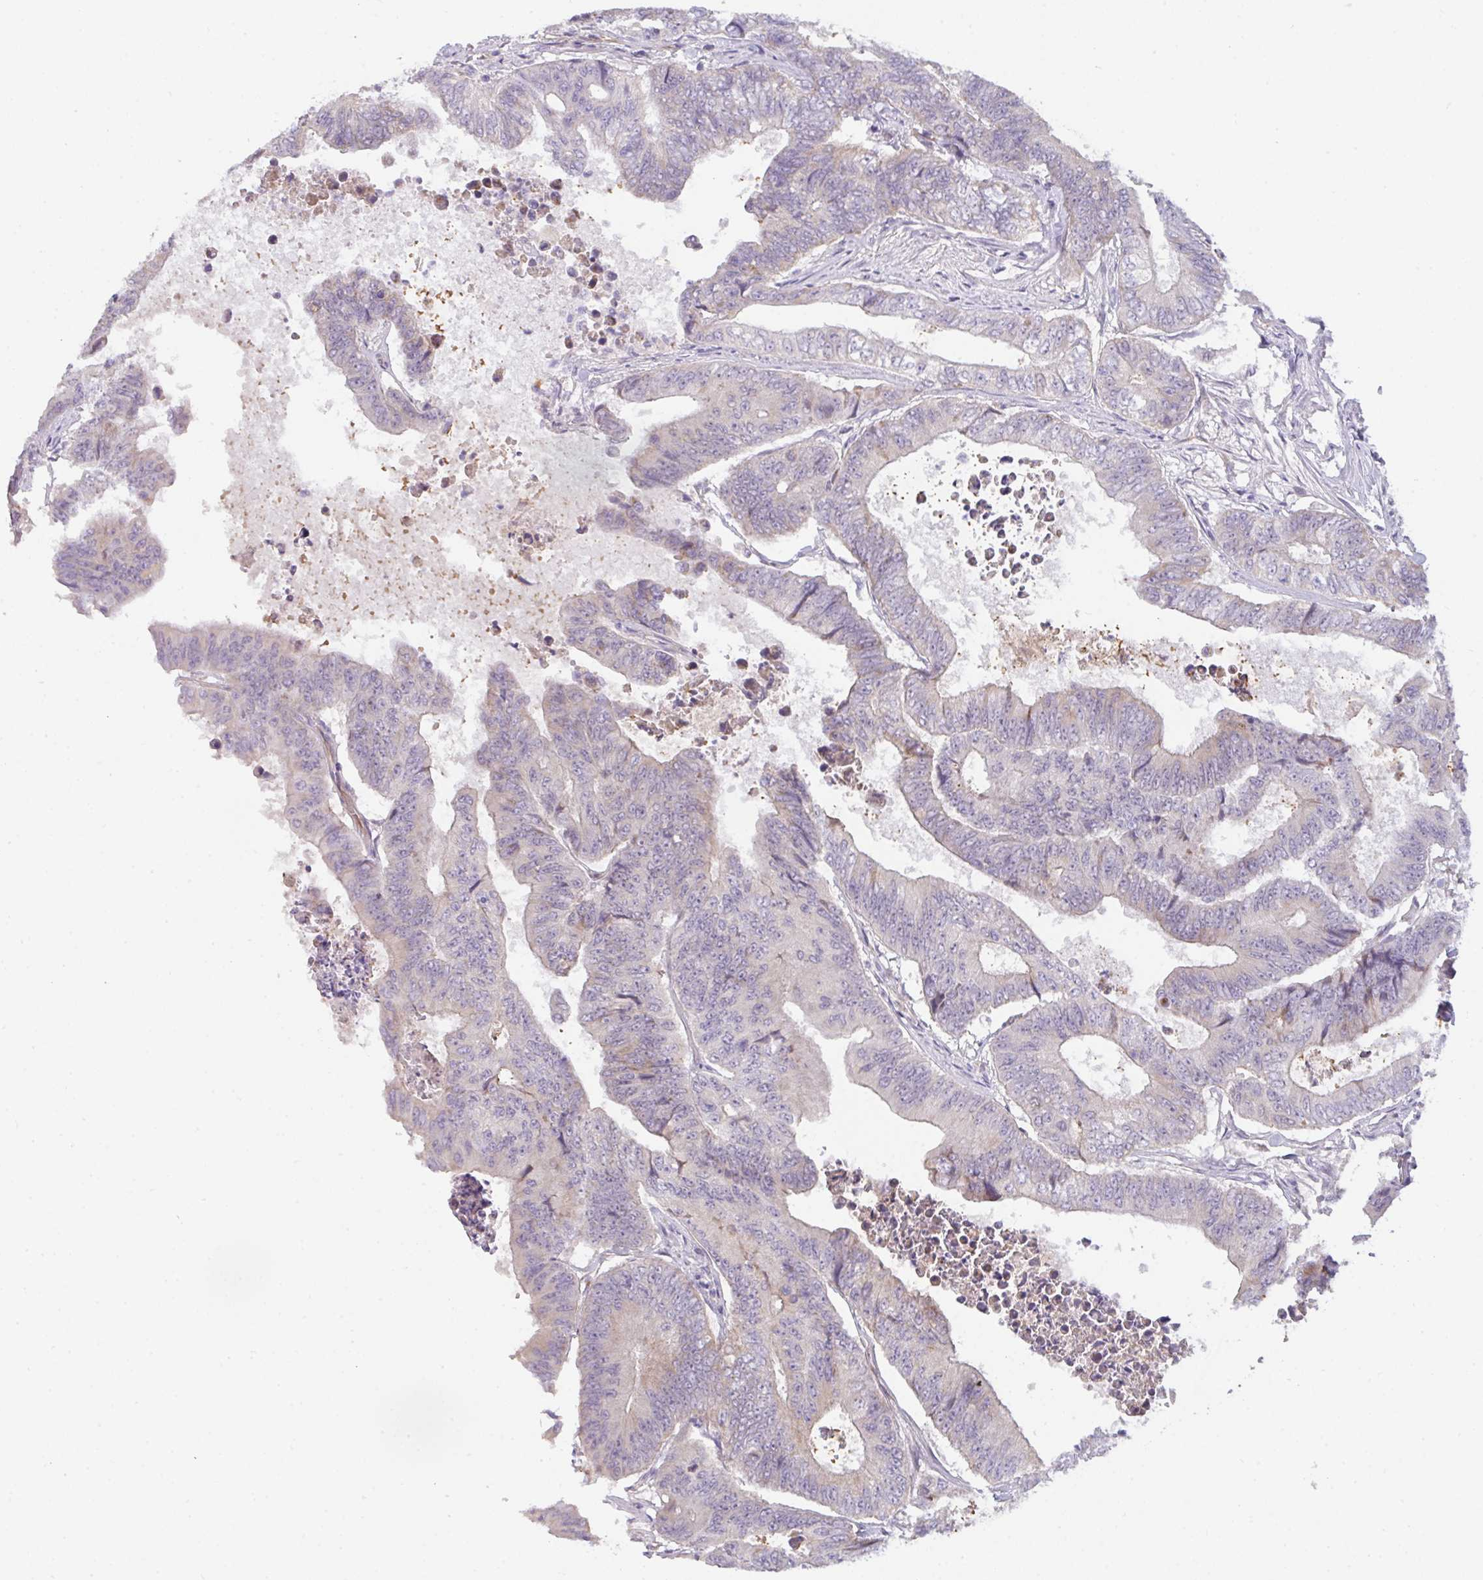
{"staining": {"intensity": "weak", "quantity": "25%-75%", "location": "cytoplasmic/membranous"}, "tissue": "colorectal cancer", "cell_type": "Tumor cells", "image_type": "cancer", "snomed": [{"axis": "morphology", "description": "Adenocarcinoma, NOS"}, {"axis": "topography", "description": "Colon"}], "caption": "Immunohistochemistry (IHC) image of human colorectal cancer (adenocarcinoma) stained for a protein (brown), which demonstrates low levels of weak cytoplasmic/membranous expression in about 25%-75% of tumor cells.", "gene": "FILIP1", "patient": {"sex": "female", "age": 48}}